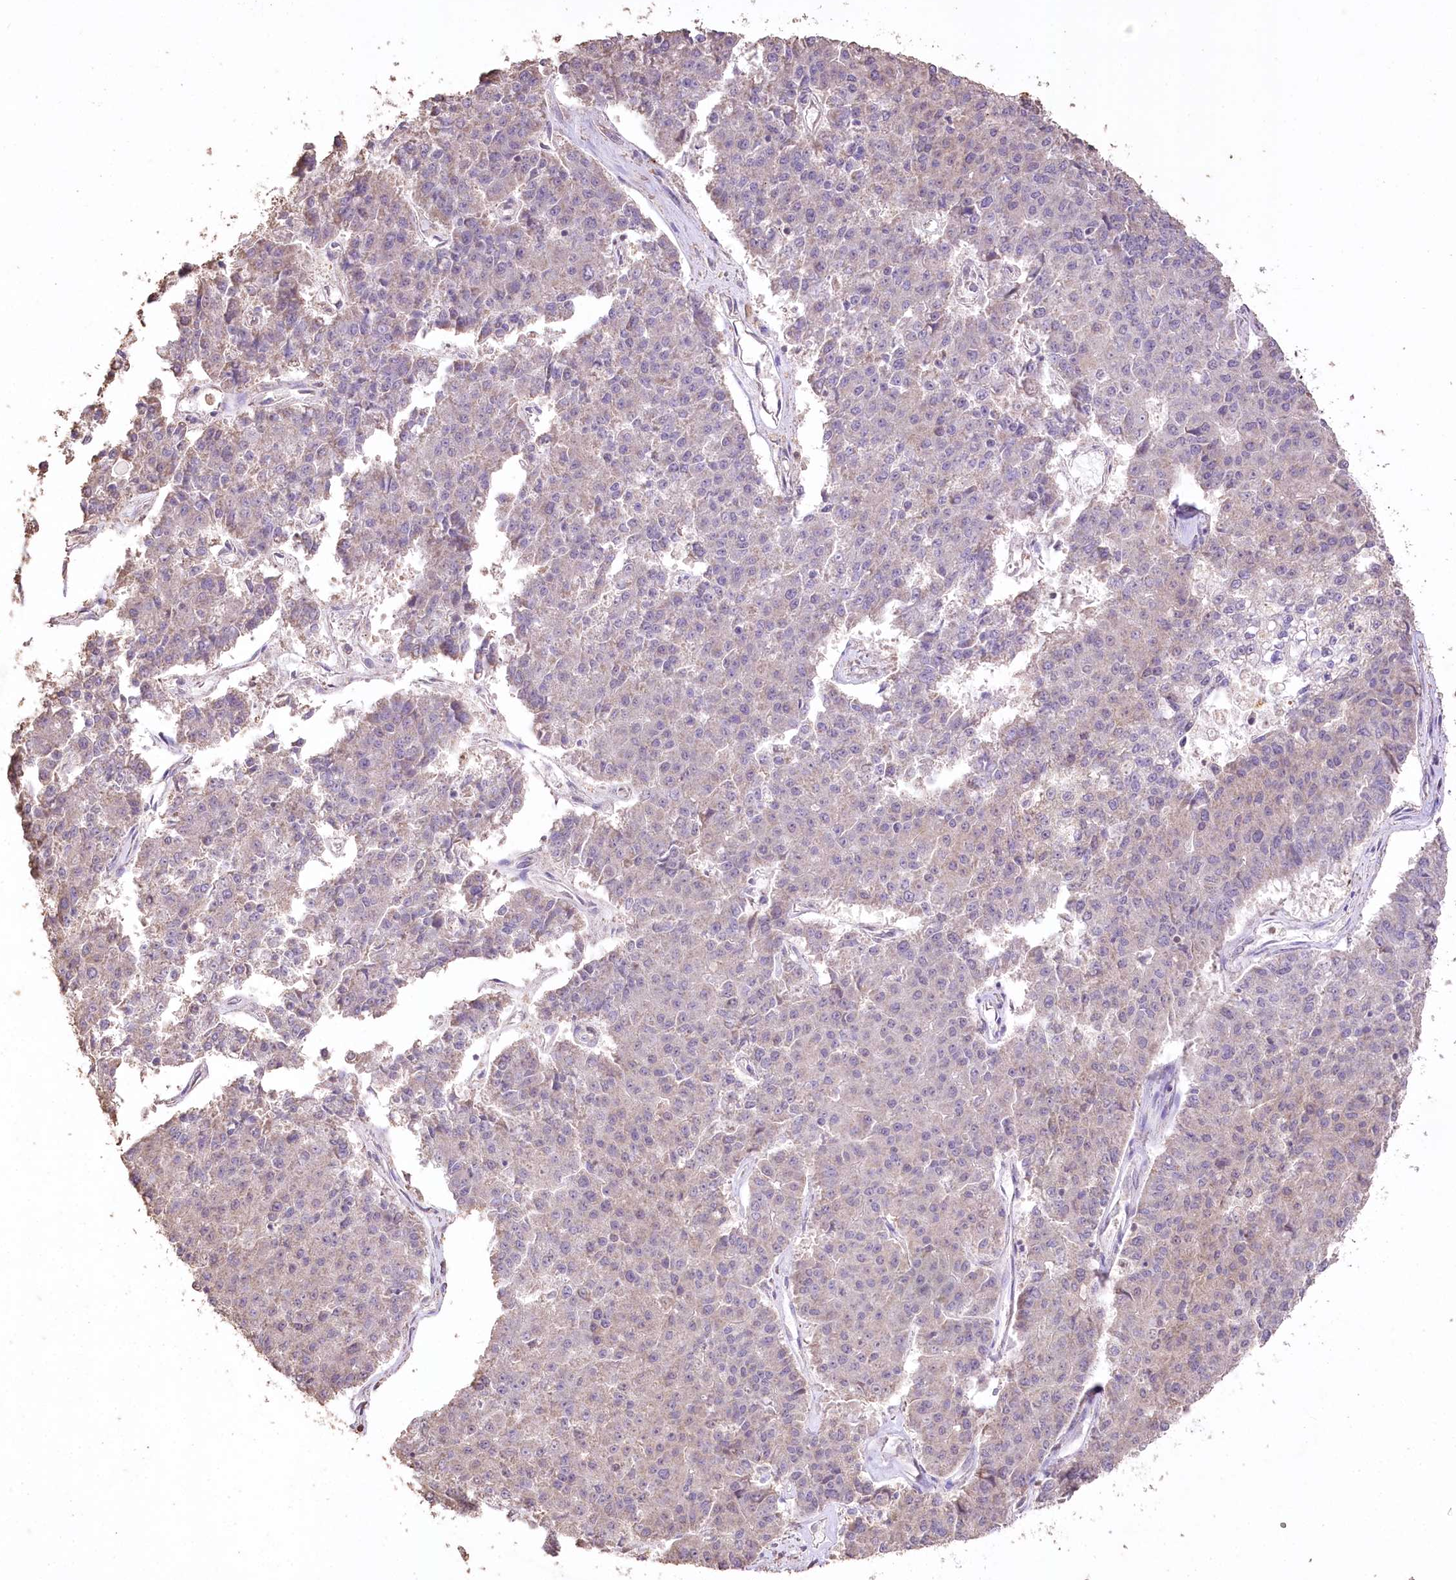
{"staining": {"intensity": "weak", "quantity": "<25%", "location": "cytoplasmic/membranous"}, "tissue": "pancreatic cancer", "cell_type": "Tumor cells", "image_type": "cancer", "snomed": [{"axis": "morphology", "description": "Adenocarcinoma, NOS"}, {"axis": "topography", "description": "Pancreas"}], "caption": "Pancreatic adenocarcinoma stained for a protein using IHC displays no expression tumor cells.", "gene": "IREB2", "patient": {"sex": "male", "age": 50}}